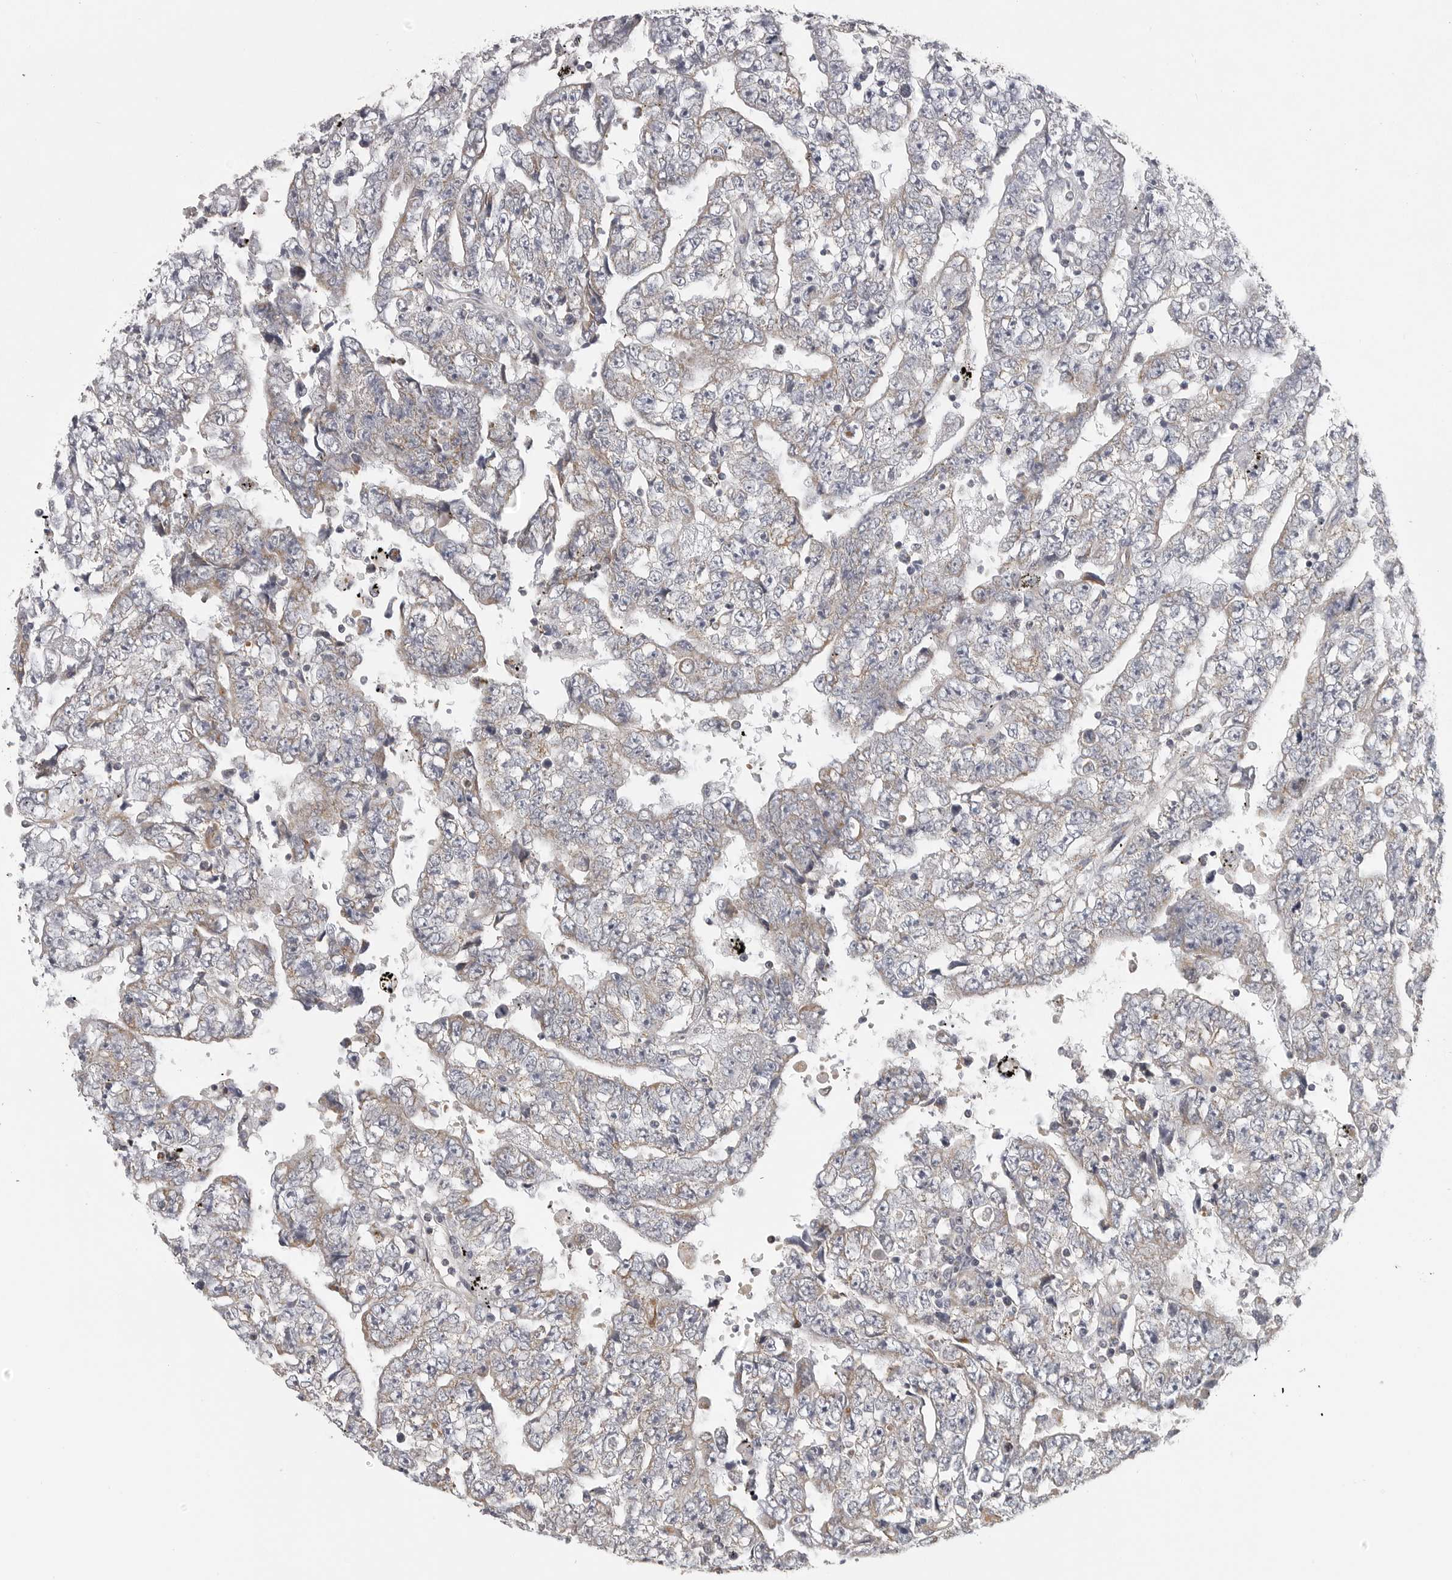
{"staining": {"intensity": "weak", "quantity": "<25%", "location": "cytoplasmic/membranous"}, "tissue": "testis cancer", "cell_type": "Tumor cells", "image_type": "cancer", "snomed": [{"axis": "morphology", "description": "Carcinoma, Embryonal, NOS"}, {"axis": "topography", "description": "Testis"}], "caption": "Testis embryonal carcinoma was stained to show a protein in brown. There is no significant staining in tumor cells.", "gene": "RXFP3", "patient": {"sex": "male", "age": 25}}